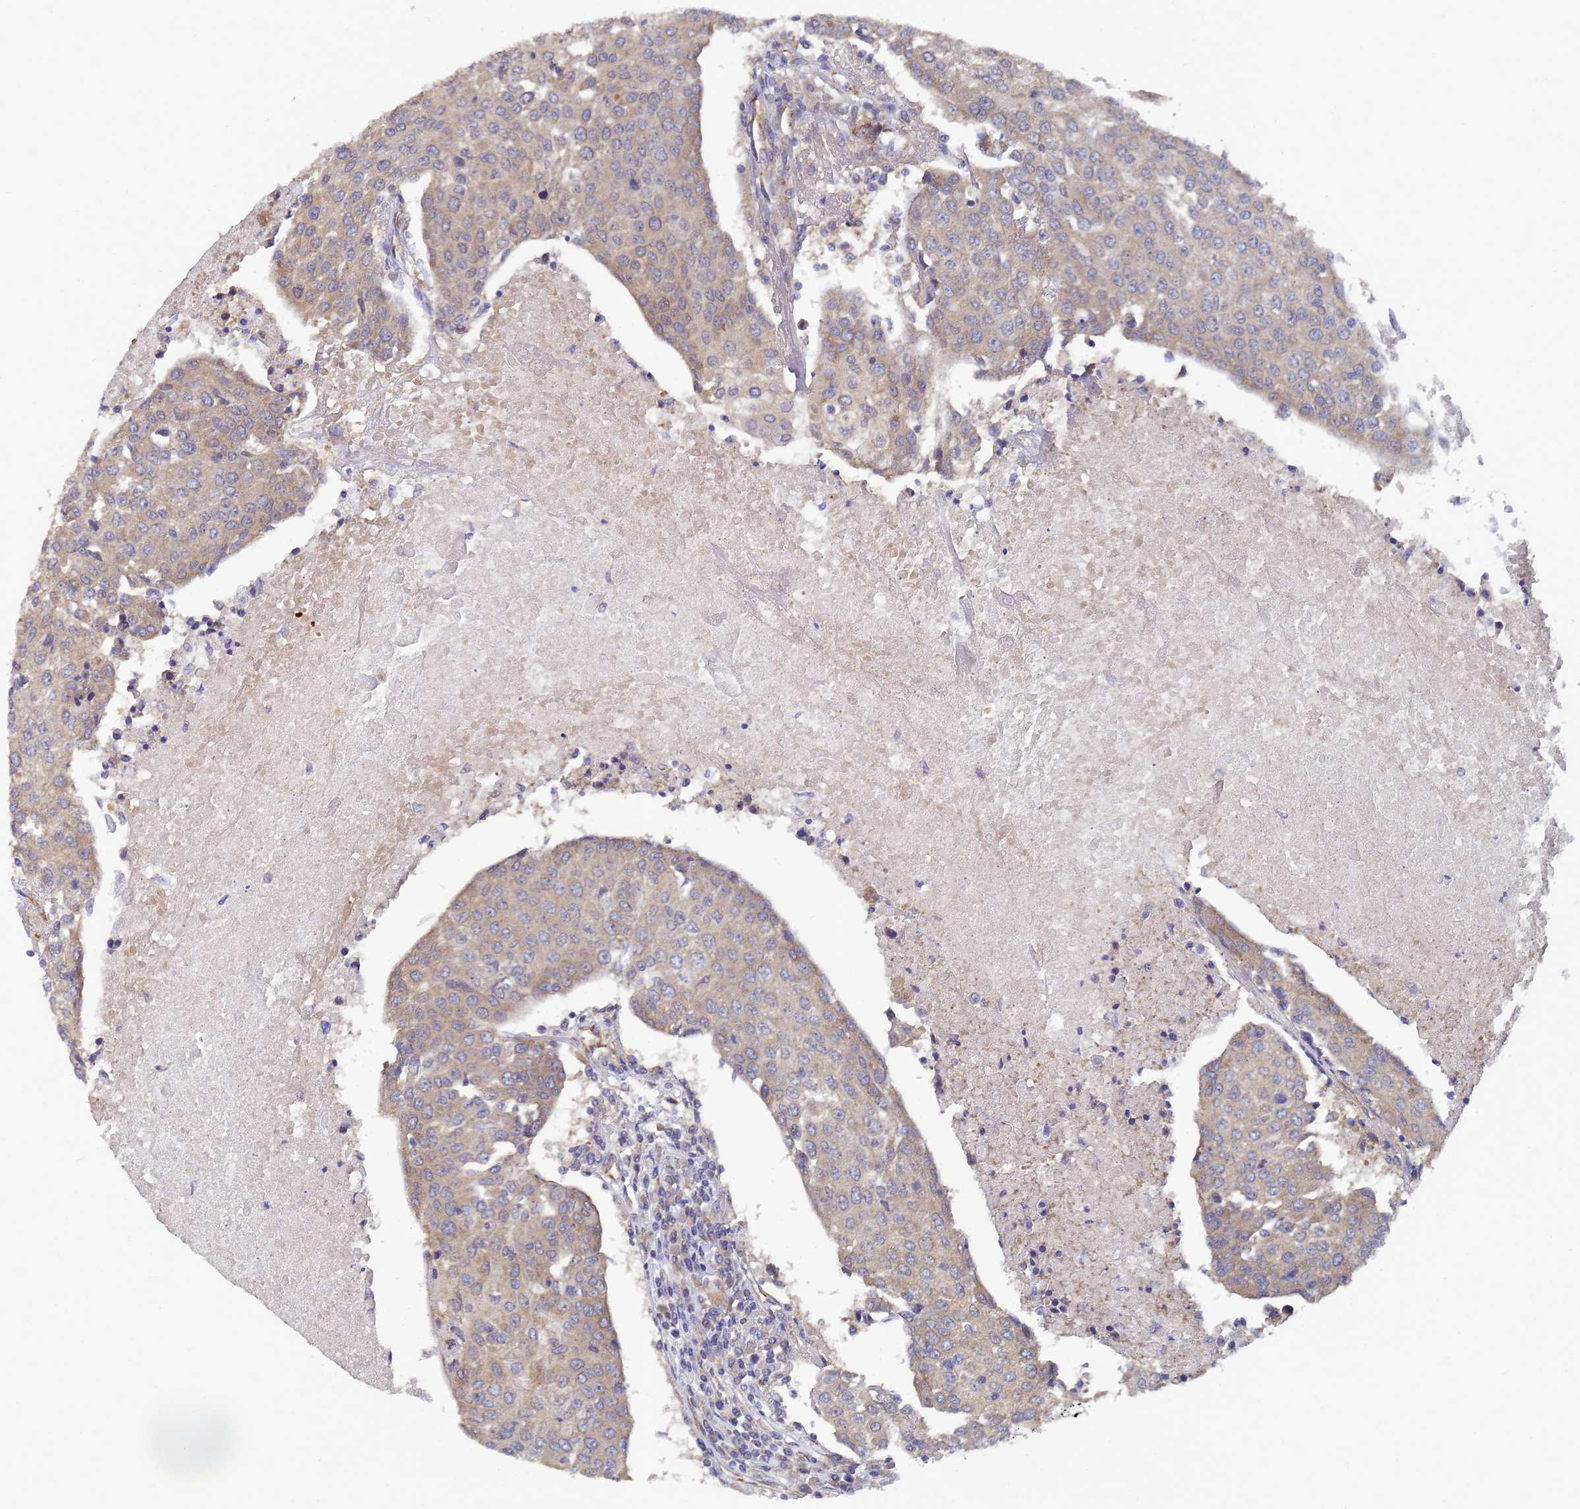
{"staining": {"intensity": "weak", "quantity": "25%-75%", "location": "cytoplasmic/membranous"}, "tissue": "urothelial cancer", "cell_type": "Tumor cells", "image_type": "cancer", "snomed": [{"axis": "morphology", "description": "Urothelial carcinoma, High grade"}, {"axis": "topography", "description": "Urinary bladder"}], "caption": "IHC of human urothelial cancer reveals low levels of weak cytoplasmic/membranous expression in approximately 25%-75% of tumor cells. (Brightfield microscopy of DAB IHC at high magnification).", "gene": "ALS2CL", "patient": {"sex": "female", "age": 85}}